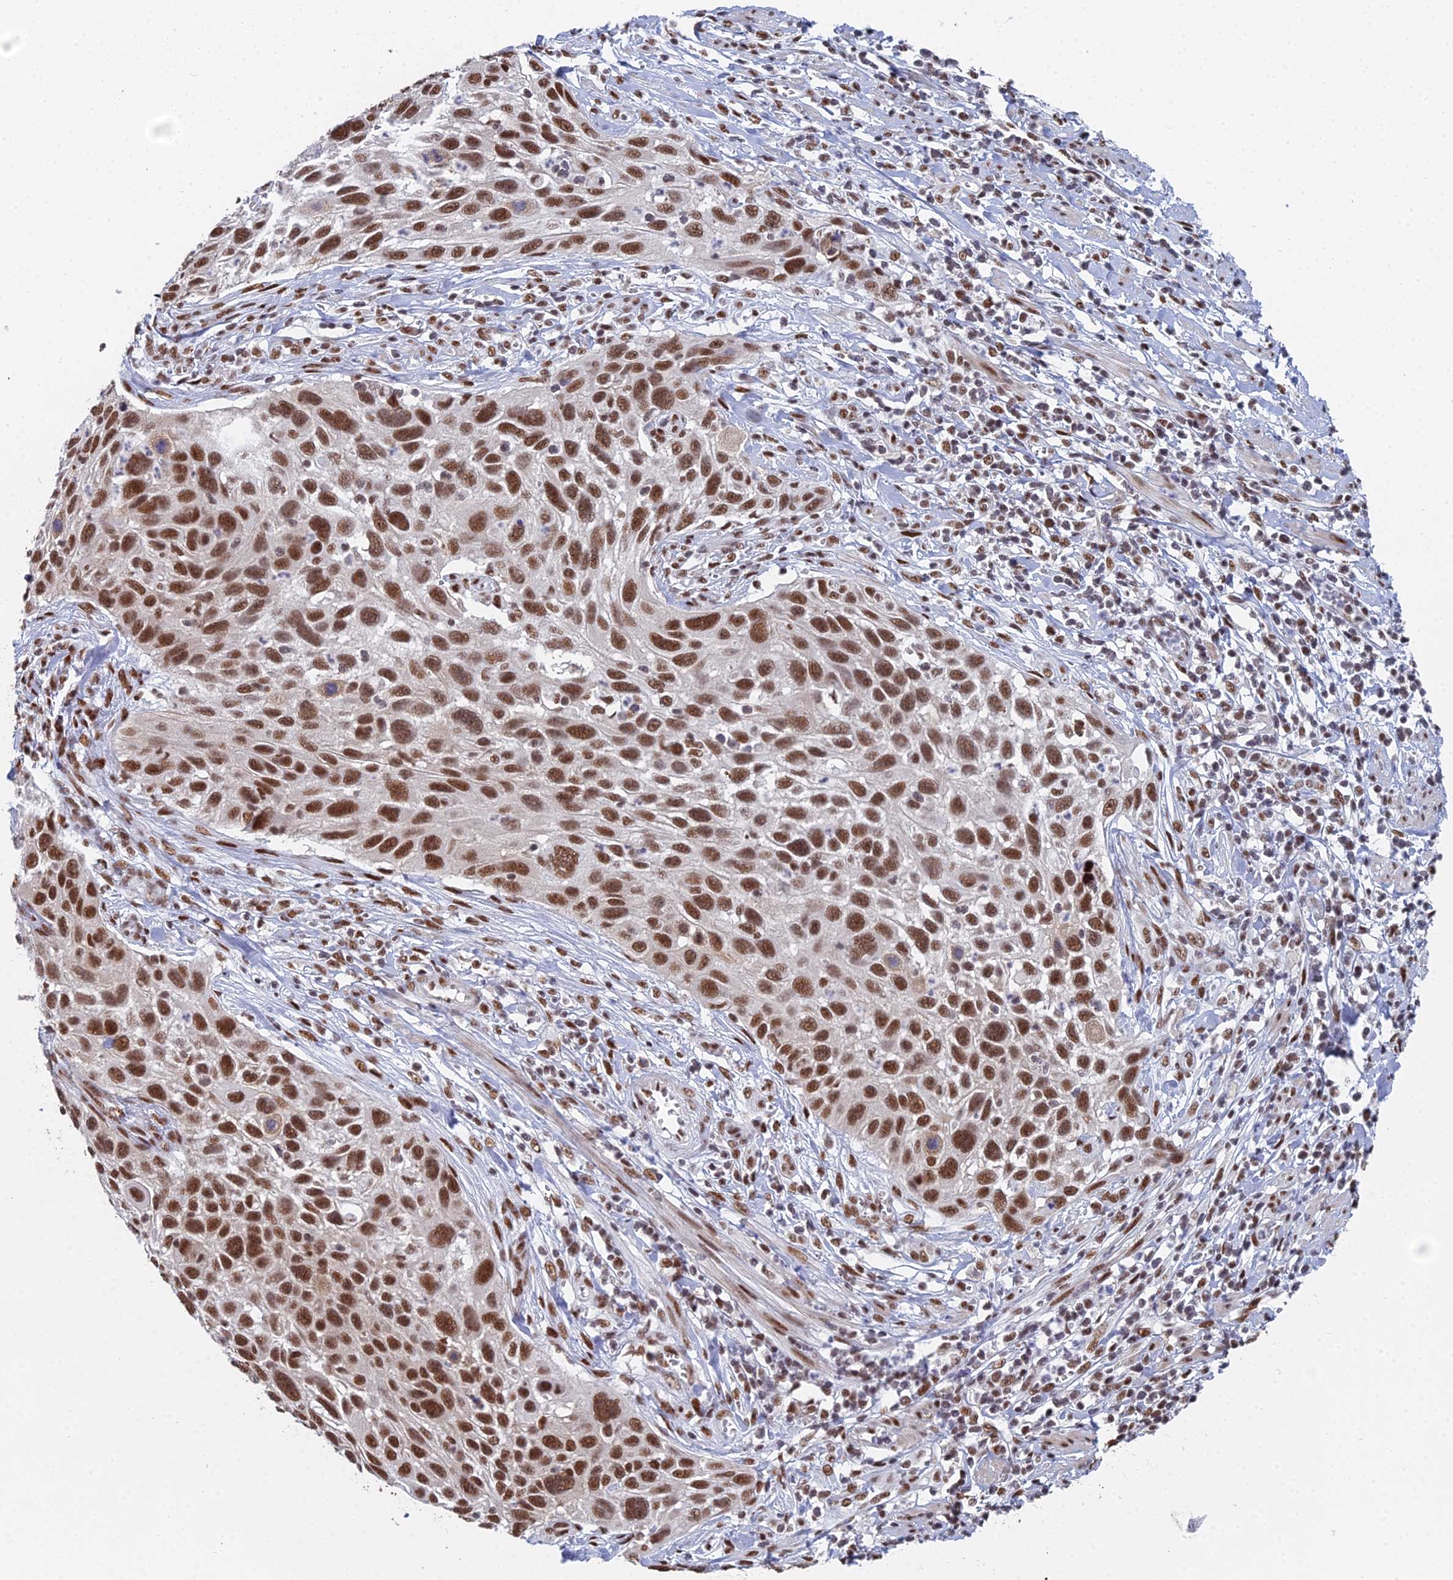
{"staining": {"intensity": "strong", "quantity": ">75%", "location": "nuclear"}, "tissue": "cervical cancer", "cell_type": "Tumor cells", "image_type": "cancer", "snomed": [{"axis": "morphology", "description": "Squamous cell carcinoma, NOS"}, {"axis": "topography", "description": "Cervix"}], "caption": "Tumor cells demonstrate strong nuclear positivity in about >75% of cells in cervical cancer.", "gene": "SF3B3", "patient": {"sex": "female", "age": 70}}